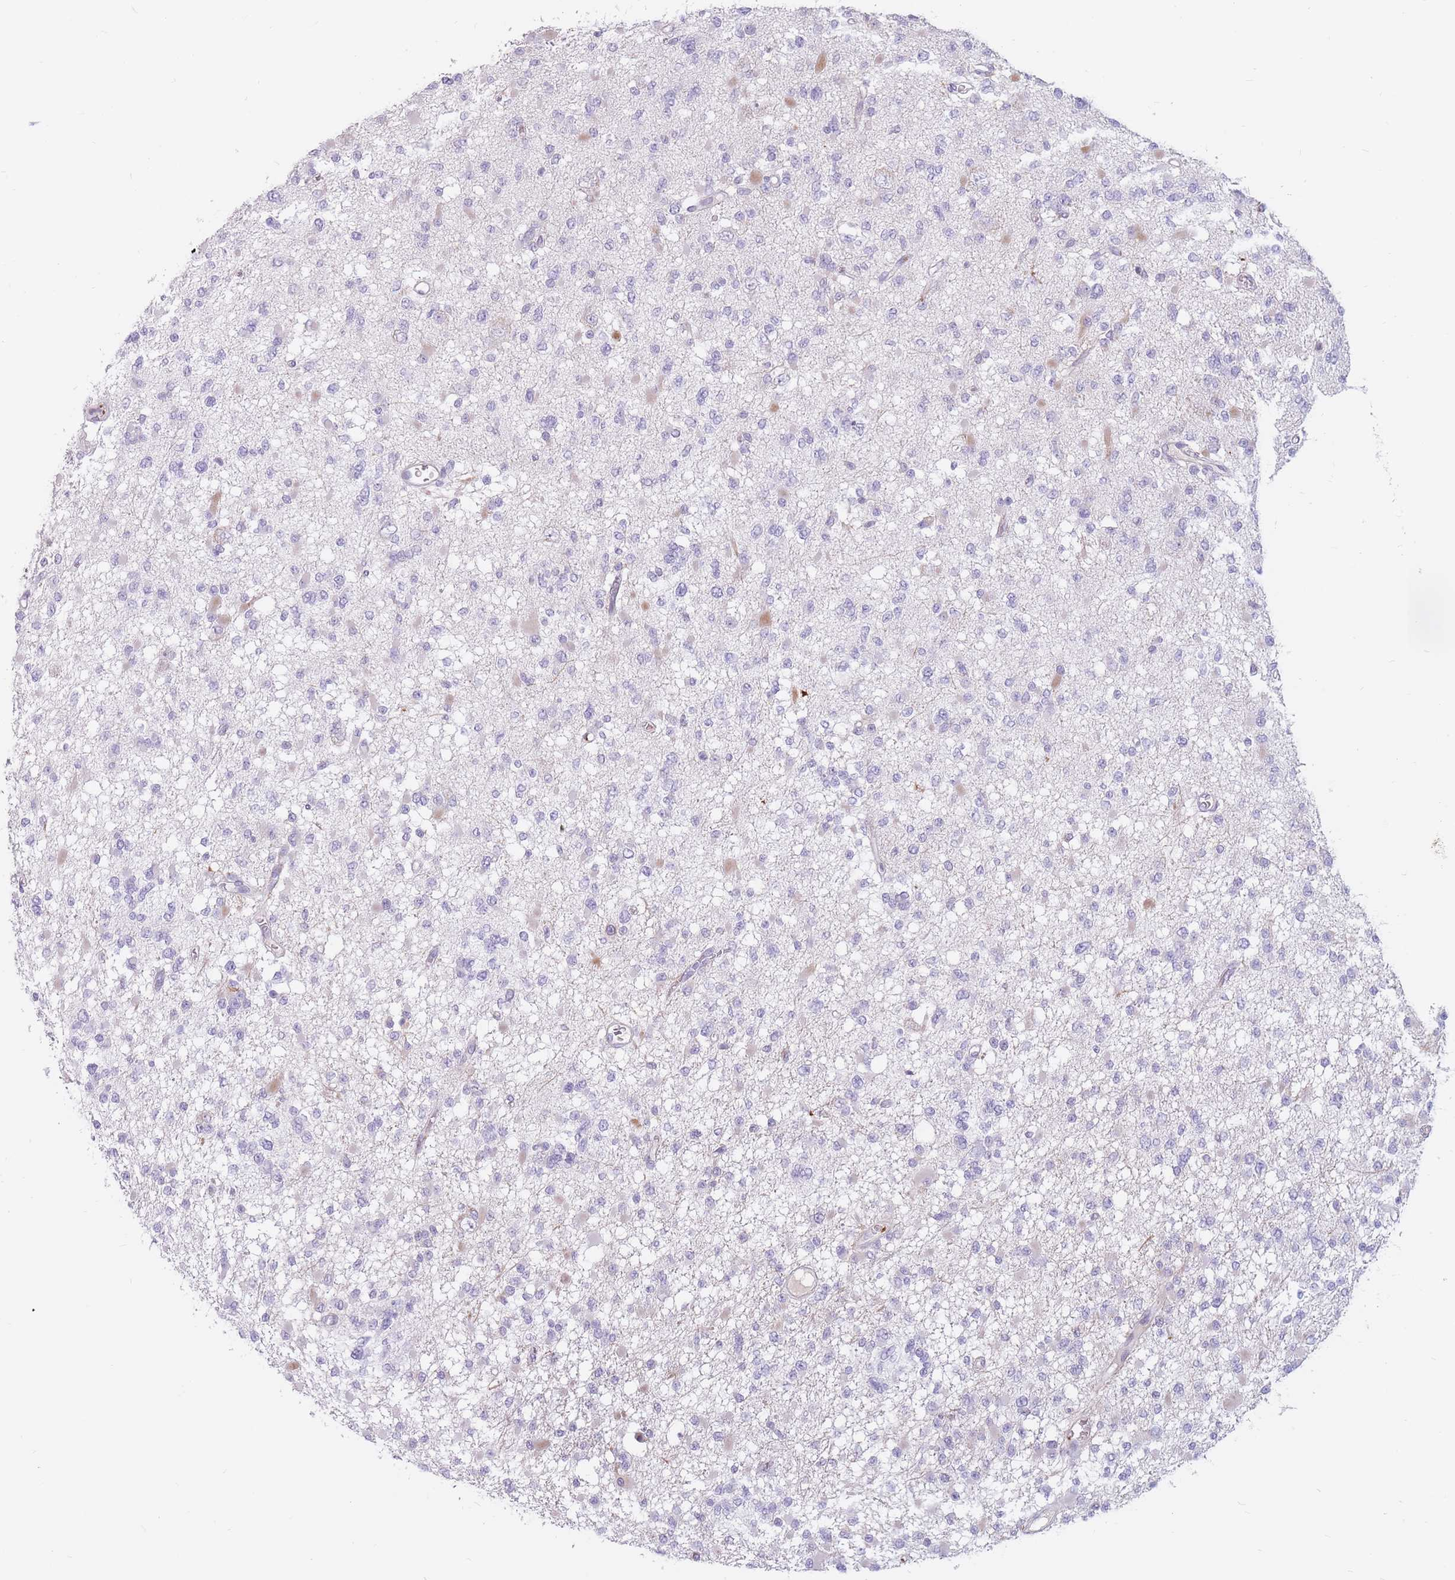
{"staining": {"intensity": "negative", "quantity": "none", "location": "none"}, "tissue": "glioma", "cell_type": "Tumor cells", "image_type": "cancer", "snomed": [{"axis": "morphology", "description": "Glioma, malignant, Low grade"}, {"axis": "topography", "description": "Brain"}], "caption": "Protein analysis of glioma shows no significant positivity in tumor cells. (DAB (3,3'-diaminobenzidine) immunohistochemistry visualized using brightfield microscopy, high magnification).", "gene": "PTGDR", "patient": {"sex": "female", "age": 22}}